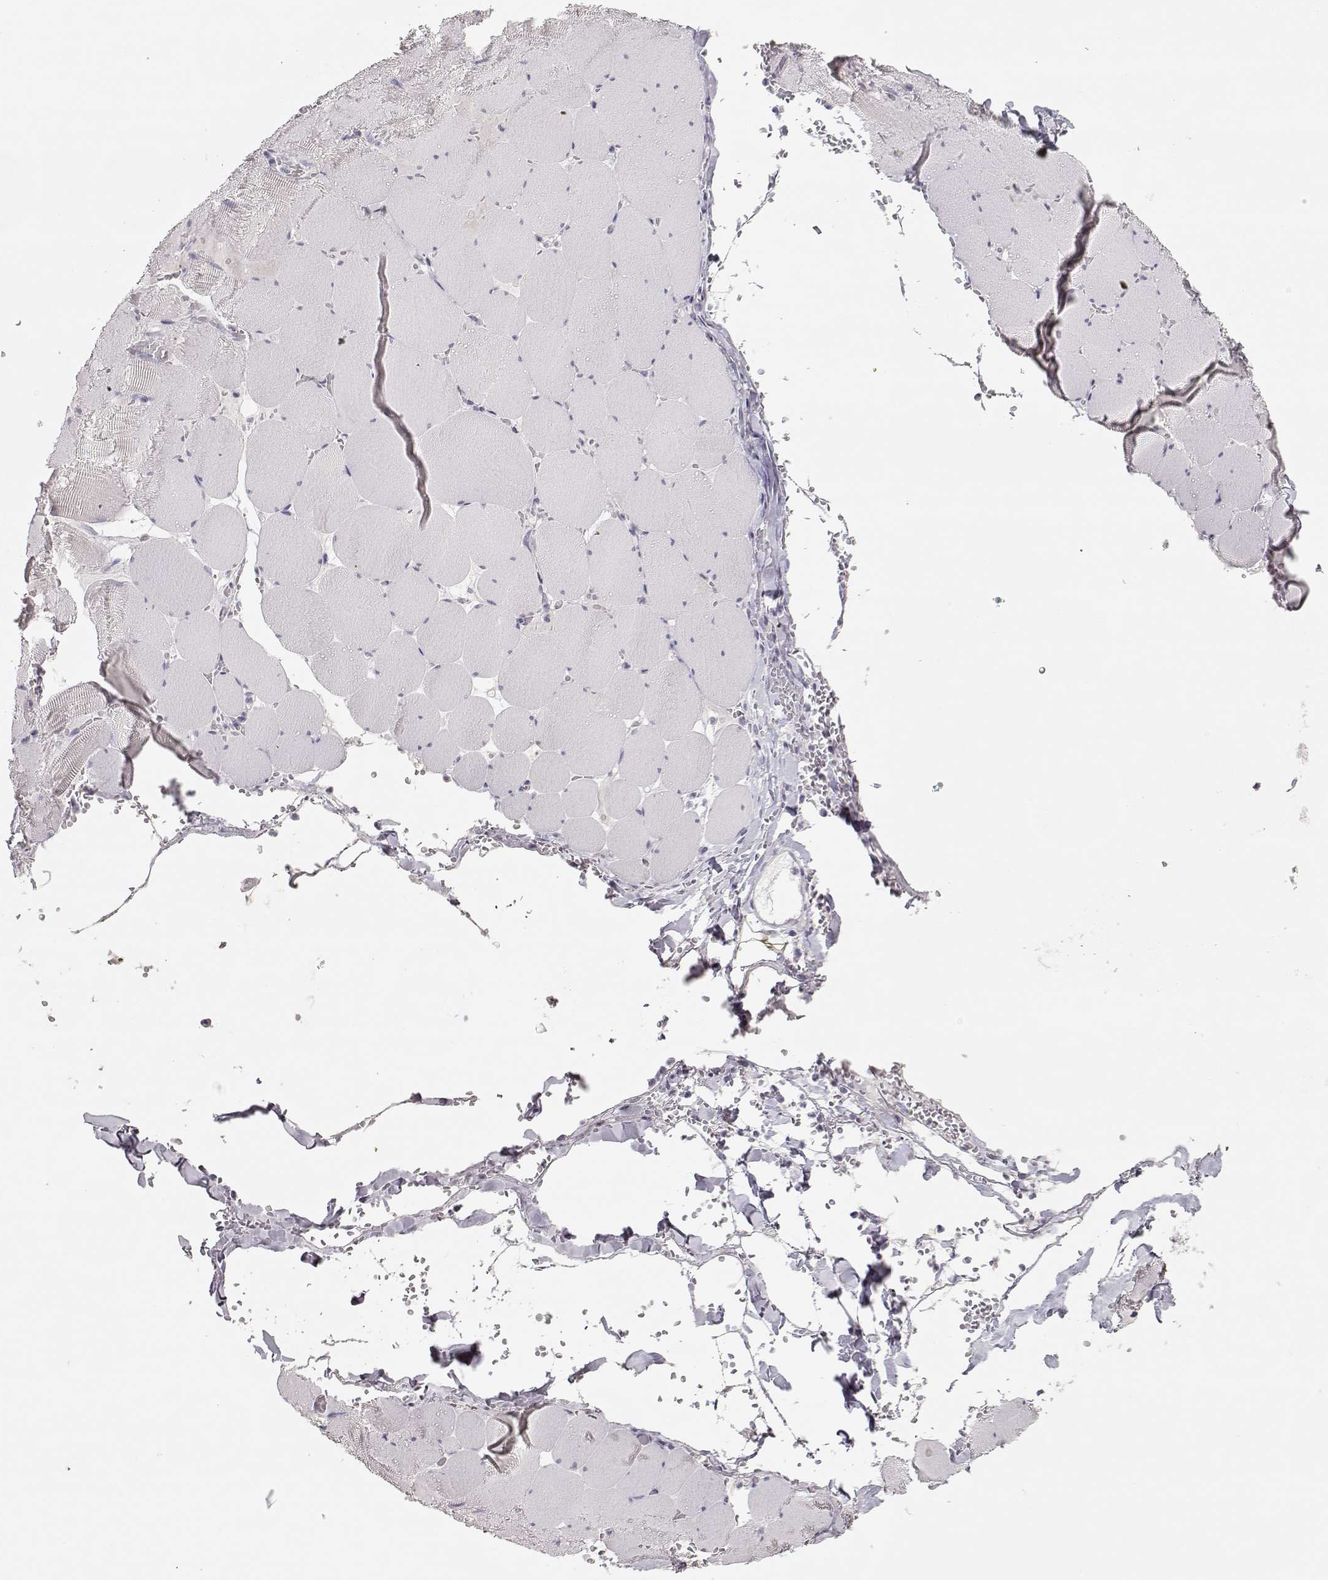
{"staining": {"intensity": "negative", "quantity": "none", "location": "none"}, "tissue": "skeletal muscle", "cell_type": "Myocytes", "image_type": "normal", "snomed": [{"axis": "morphology", "description": "Normal tissue, NOS"}, {"axis": "morphology", "description": "Malignant melanoma, Metastatic site"}, {"axis": "topography", "description": "Skeletal muscle"}], "caption": "A histopathology image of skeletal muscle stained for a protein displays no brown staining in myocytes. (Brightfield microscopy of DAB (3,3'-diaminobenzidine) immunohistochemistry (IHC) at high magnification).", "gene": "MAGEC1", "patient": {"sex": "male", "age": 50}}